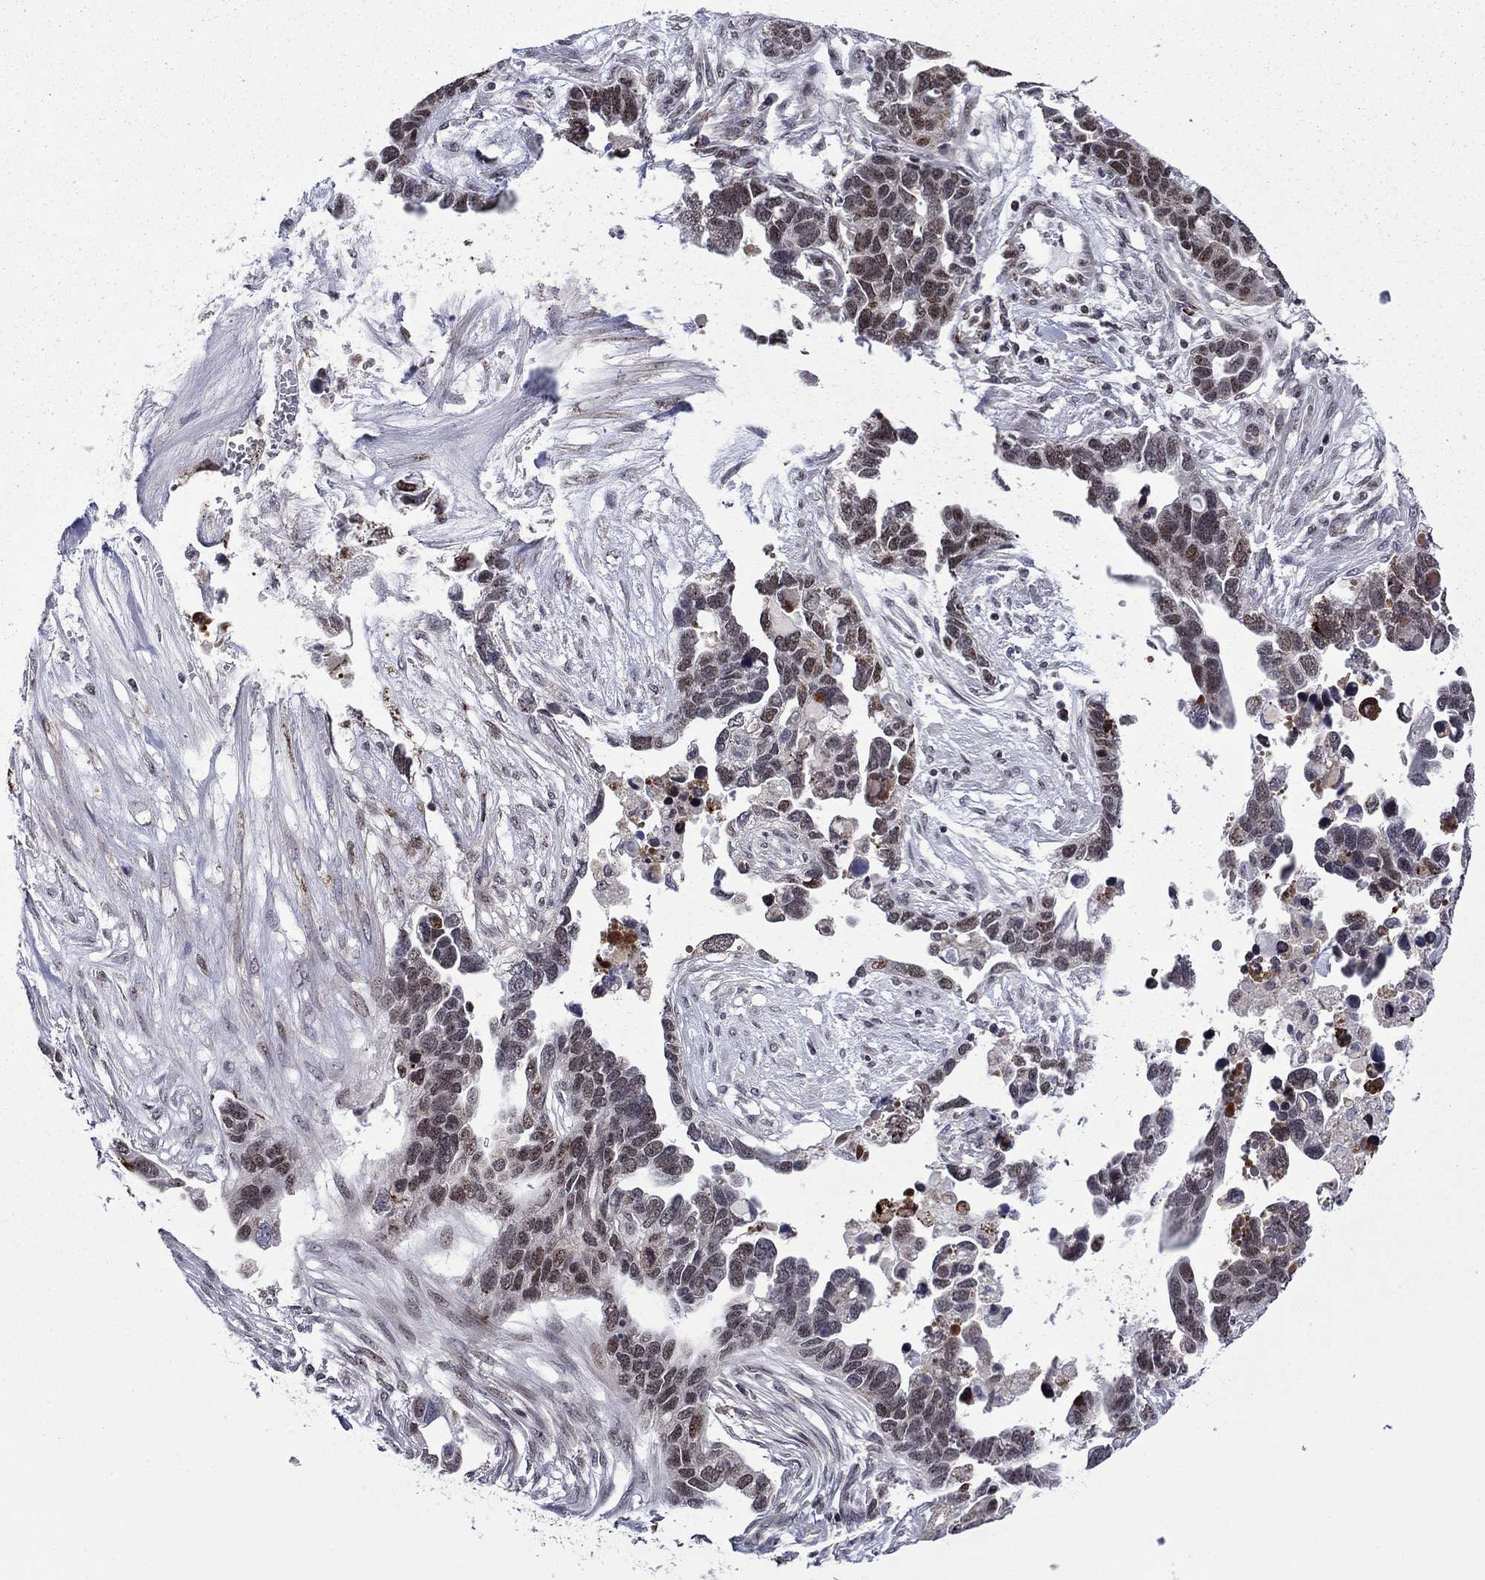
{"staining": {"intensity": "moderate", "quantity": ">75%", "location": "nuclear"}, "tissue": "ovarian cancer", "cell_type": "Tumor cells", "image_type": "cancer", "snomed": [{"axis": "morphology", "description": "Cystadenocarcinoma, serous, NOS"}, {"axis": "topography", "description": "Ovary"}], "caption": "Moderate nuclear staining for a protein is identified in approximately >75% of tumor cells of ovarian cancer using immunohistochemistry.", "gene": "SURF2", "patient": {"sex": "female", "age": 54}}